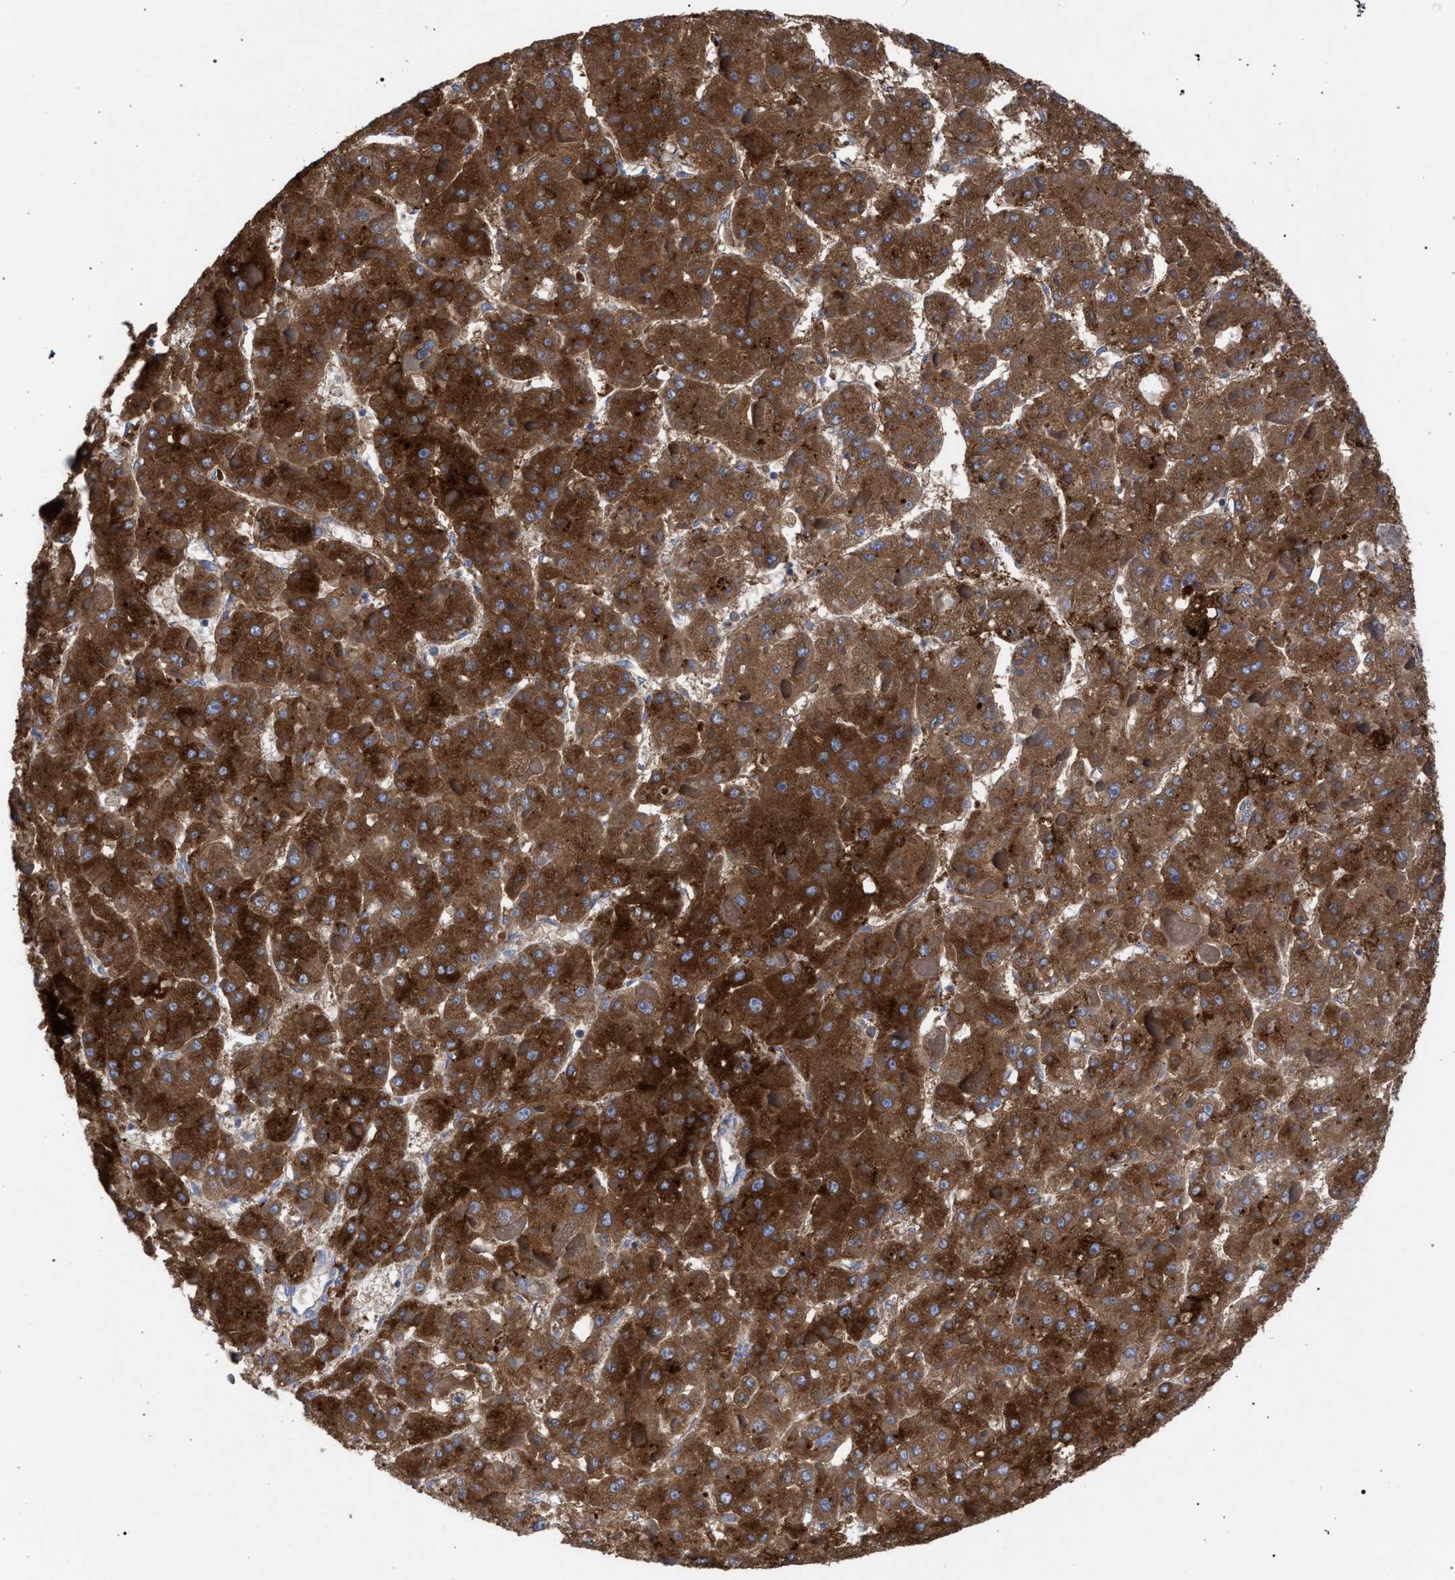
{"staining": {"intensity": "strong", "quantity": ">75%", "location": "cytoplasmic/membranous"}, "tissue": "liver cancer", "cell_type": "Tumor cells", "image_type": "cancer", "snomed": [{"axis": "morphology", "description": "Carcinoma, Hepatocellular, NOS"}, {"axis": "topography", "description": "Liver"}], "caption": "This is an image of immunohistochemistry (IHC) staining of liver hepatocellular carcinoma, which shows strong positivity in the cytoplasmic/membranous of tumor cells.", "gene": "GMPR", "patient": {"sex": "female", "age": 73}}